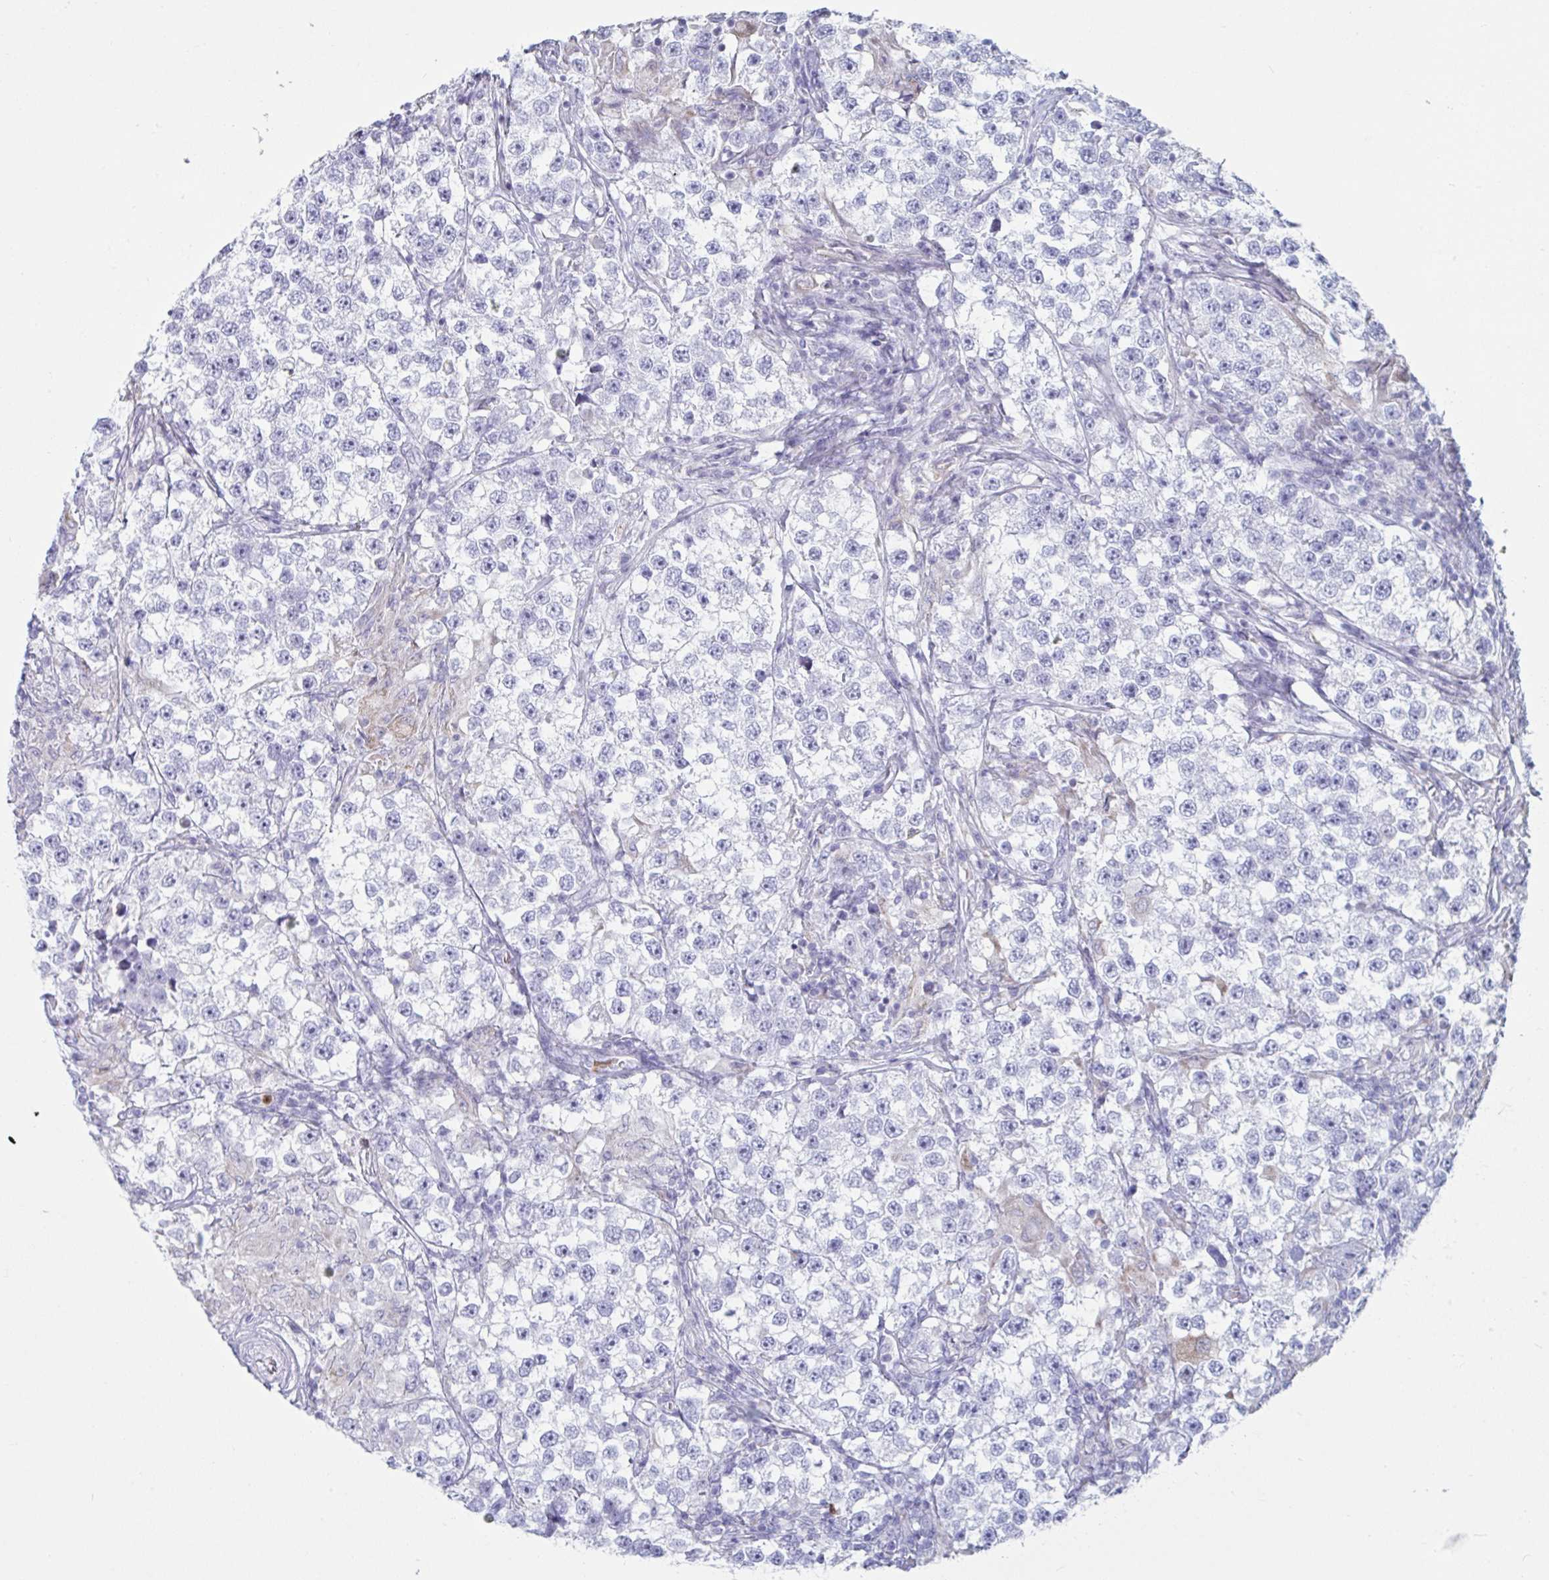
{"staining": {"intensity": "negative", "quantity": "none", "location": "none"}, "tissue": "testis cancer", "cell_type": "Tumor cells", "image_type": "cancer", "snomed": [{"axis": "morphology", "description": "Seminoma, NOS"}, {"axis": "topography", "description": "Testis"}], "caption": "DAB (3,3'-diaminobenzidine) immunohistochemical staining of human testis seminoma exhibits no significant staining in tumor cells.", "gene": "CYP4F11", "patient": {"sex": "male", "age": 46}}